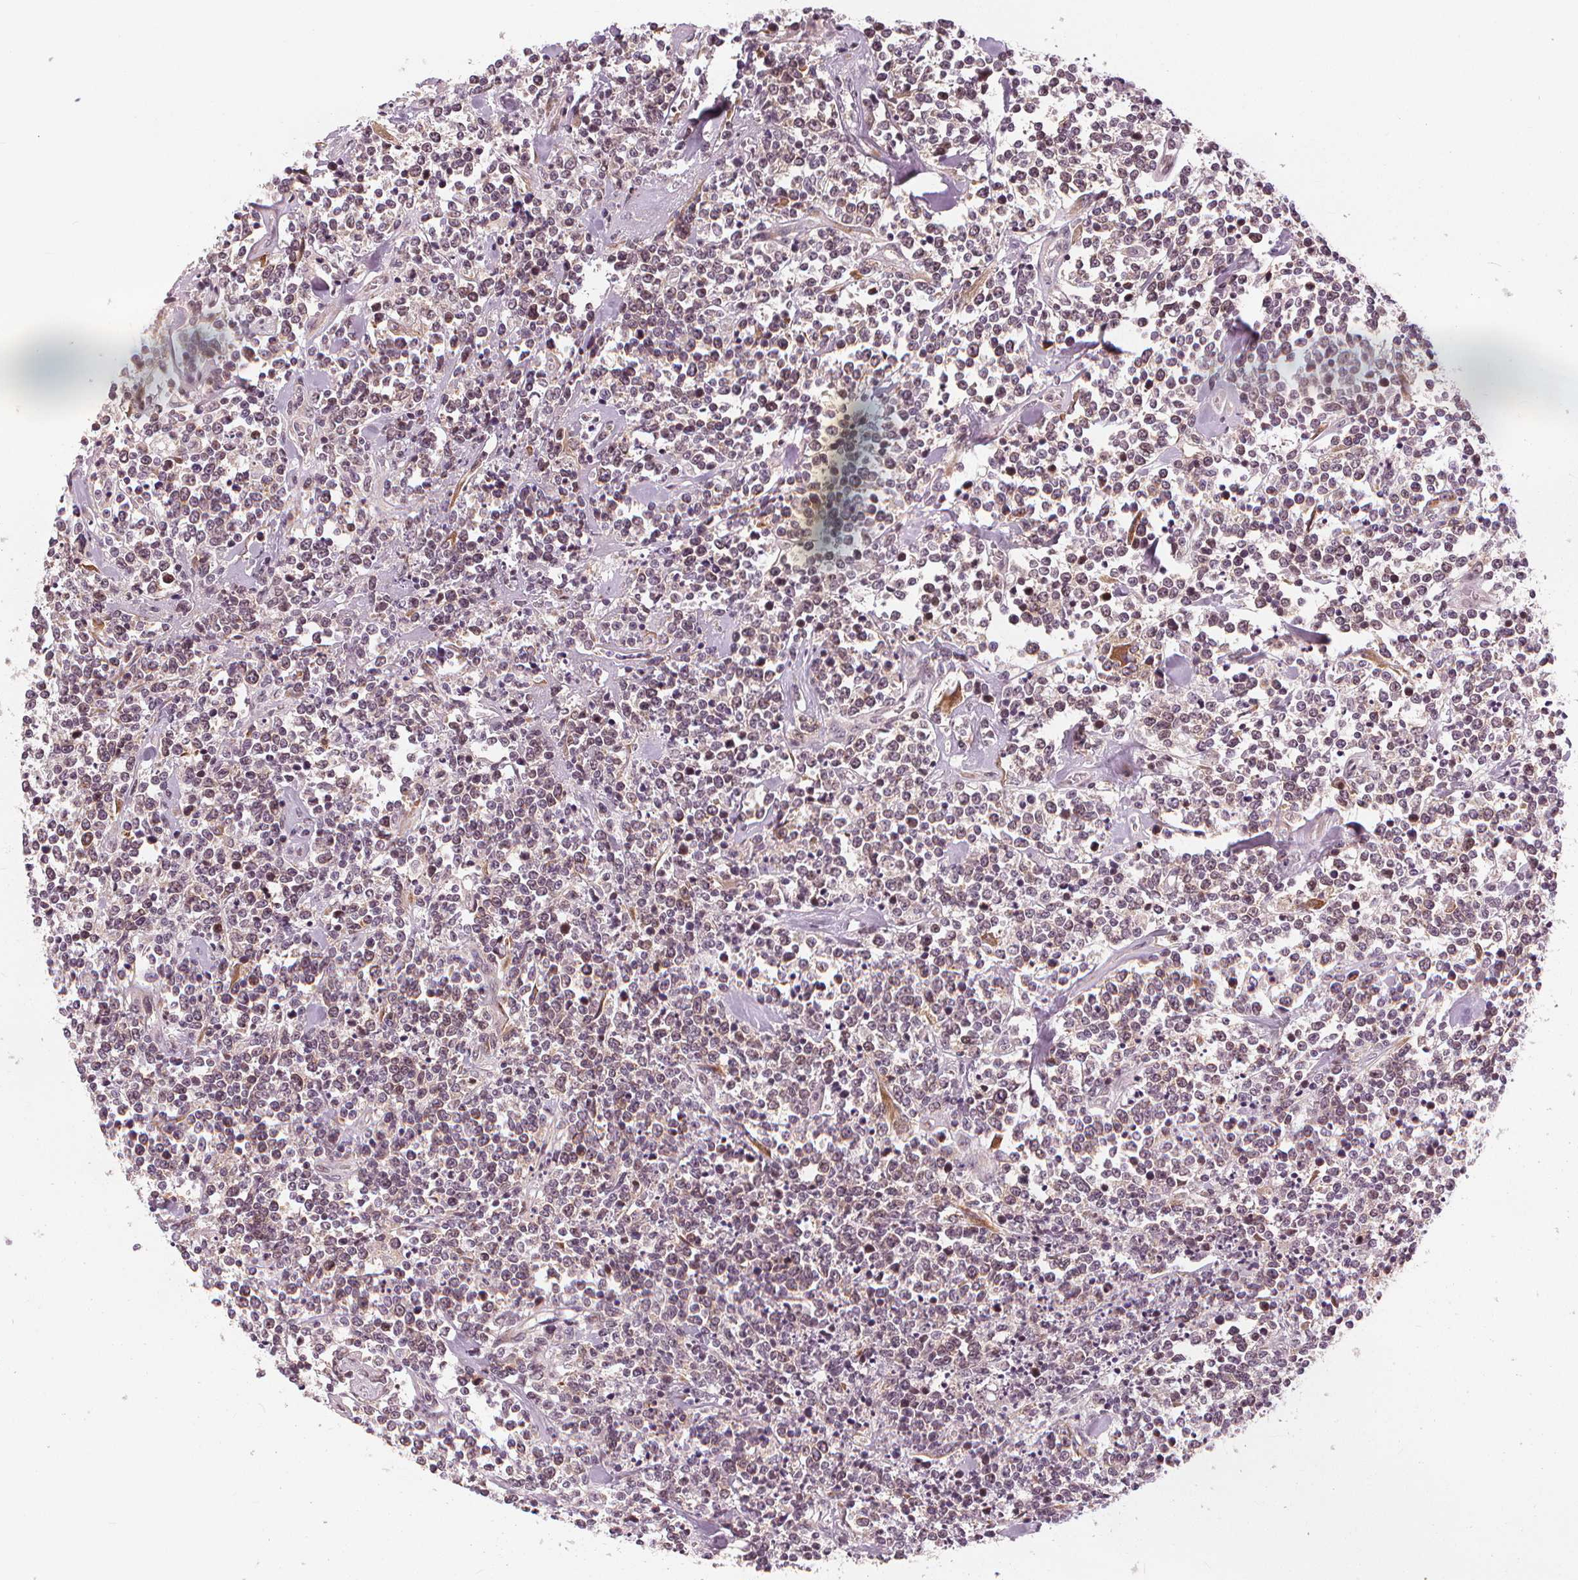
{"staining": {"intensity": "negative", "quantity": "none", "location": "none"}, "tissue": "lymphoma", "cell_type": "Tumor cells", "image_type": "cancer", "snomed": [{"axis": "morphology", "description": "Malignant lymphoma, non-Hodgkin's type, High grade"}, {"axis": "topography", "description": "Colon"}], "caption": "Micrograph shows no protein staining in tumor cells of malignant lymphoma, non-Hodgkin's type (high-grade) tissue.", "gene": "SLC34A1", "patient": {"sex": "male", "age": 82}}